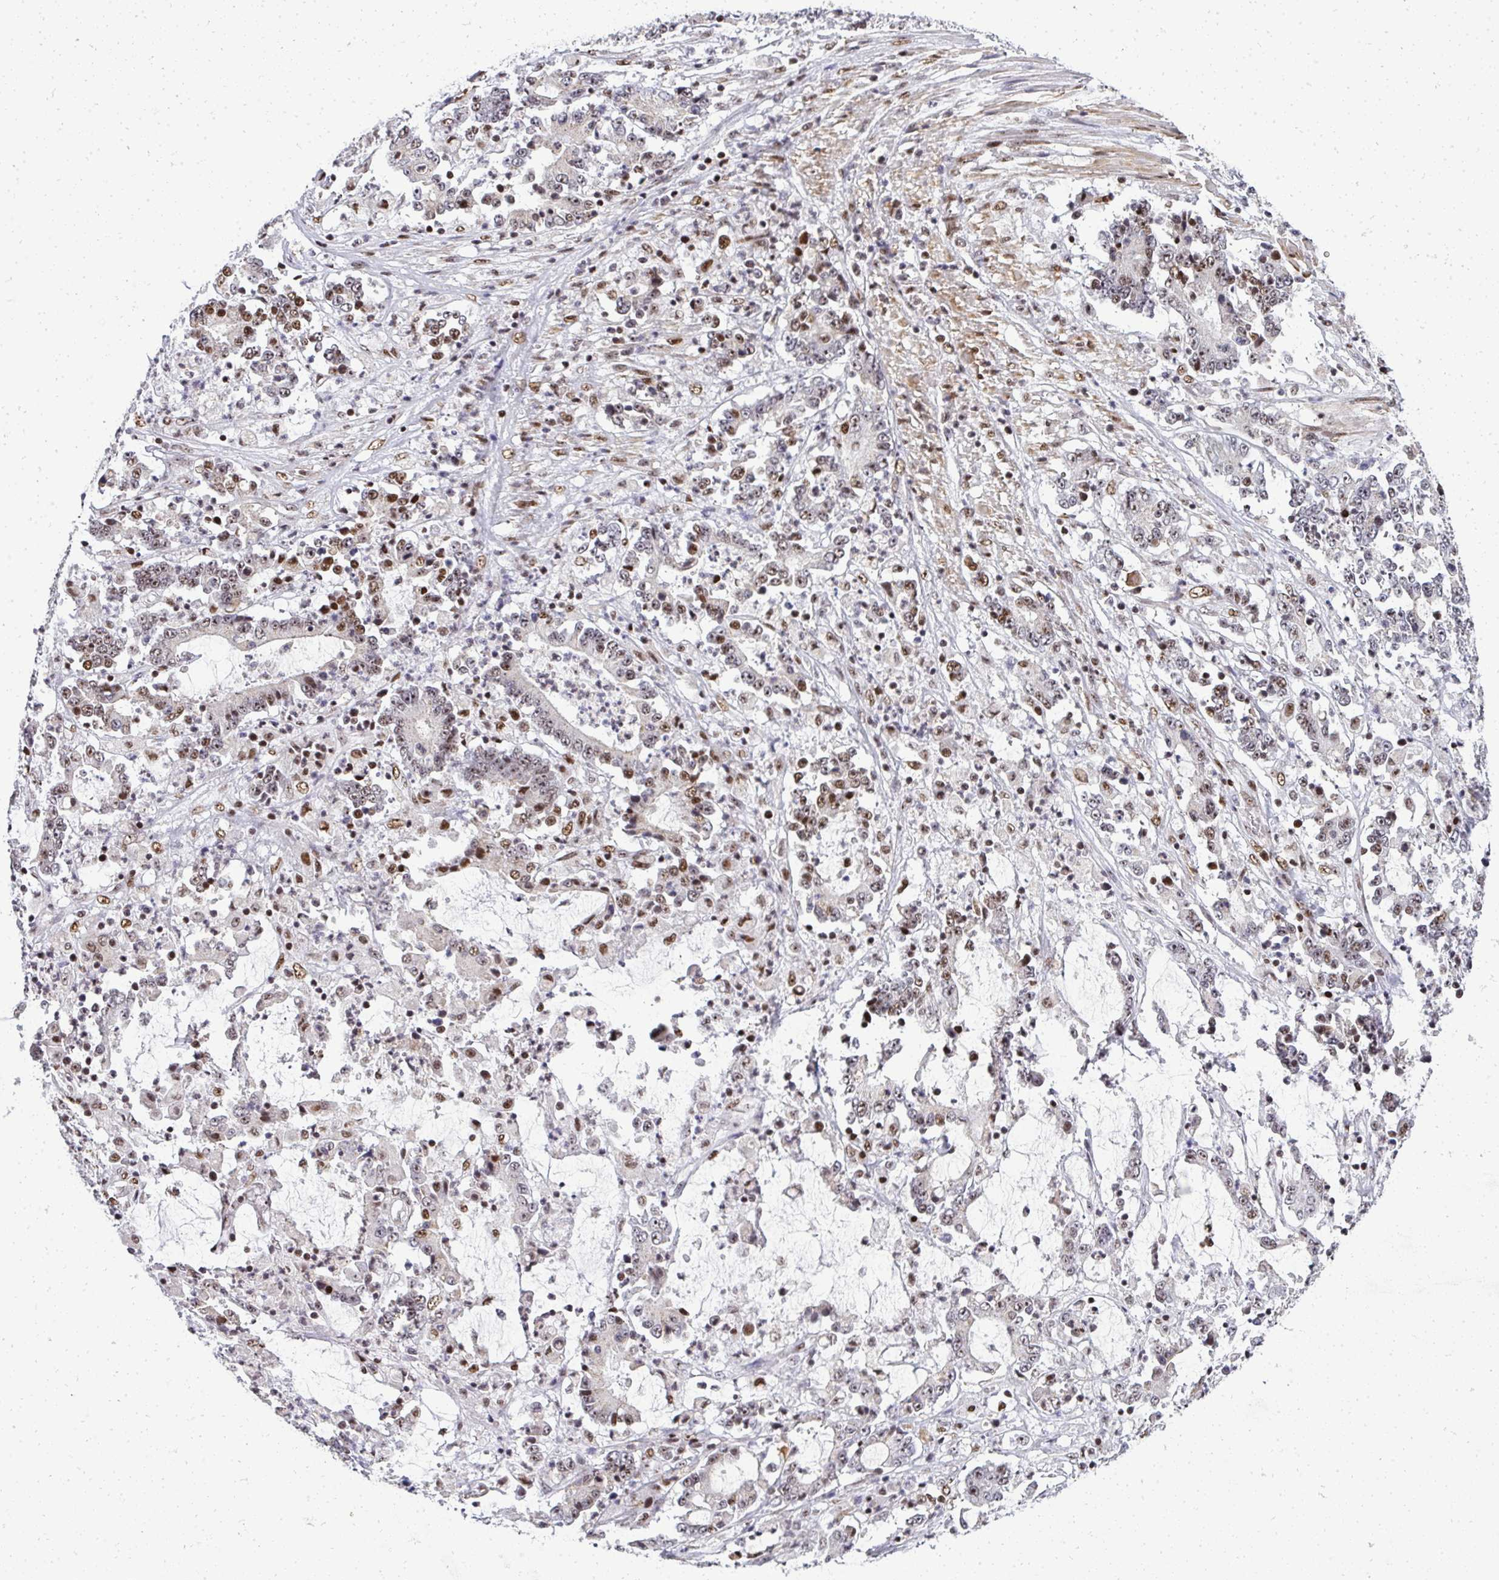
{"staining": {"intensity": "moderate", "quantity": "25%-75%", "location": "nuclear"}, "tissue": "stomach cancer", "cell_type": "Tumor cells", "image_type": "cancer", "snomed": [{"axis": "morphology", "description": "Adenocarcinoma, NOS"}, {"axis": "topography", "description": "Stomach, upper"}], "caption": "Tumor cells reveal medium levels of moderate nuclear staining in about 25%-75% of cells in human stomach adenocarcinoma. (Brightfield microscopy of DAB IHC at high magnification).", "gene": "SIRT7", "patient": {"sex": "male", "age": 68}}